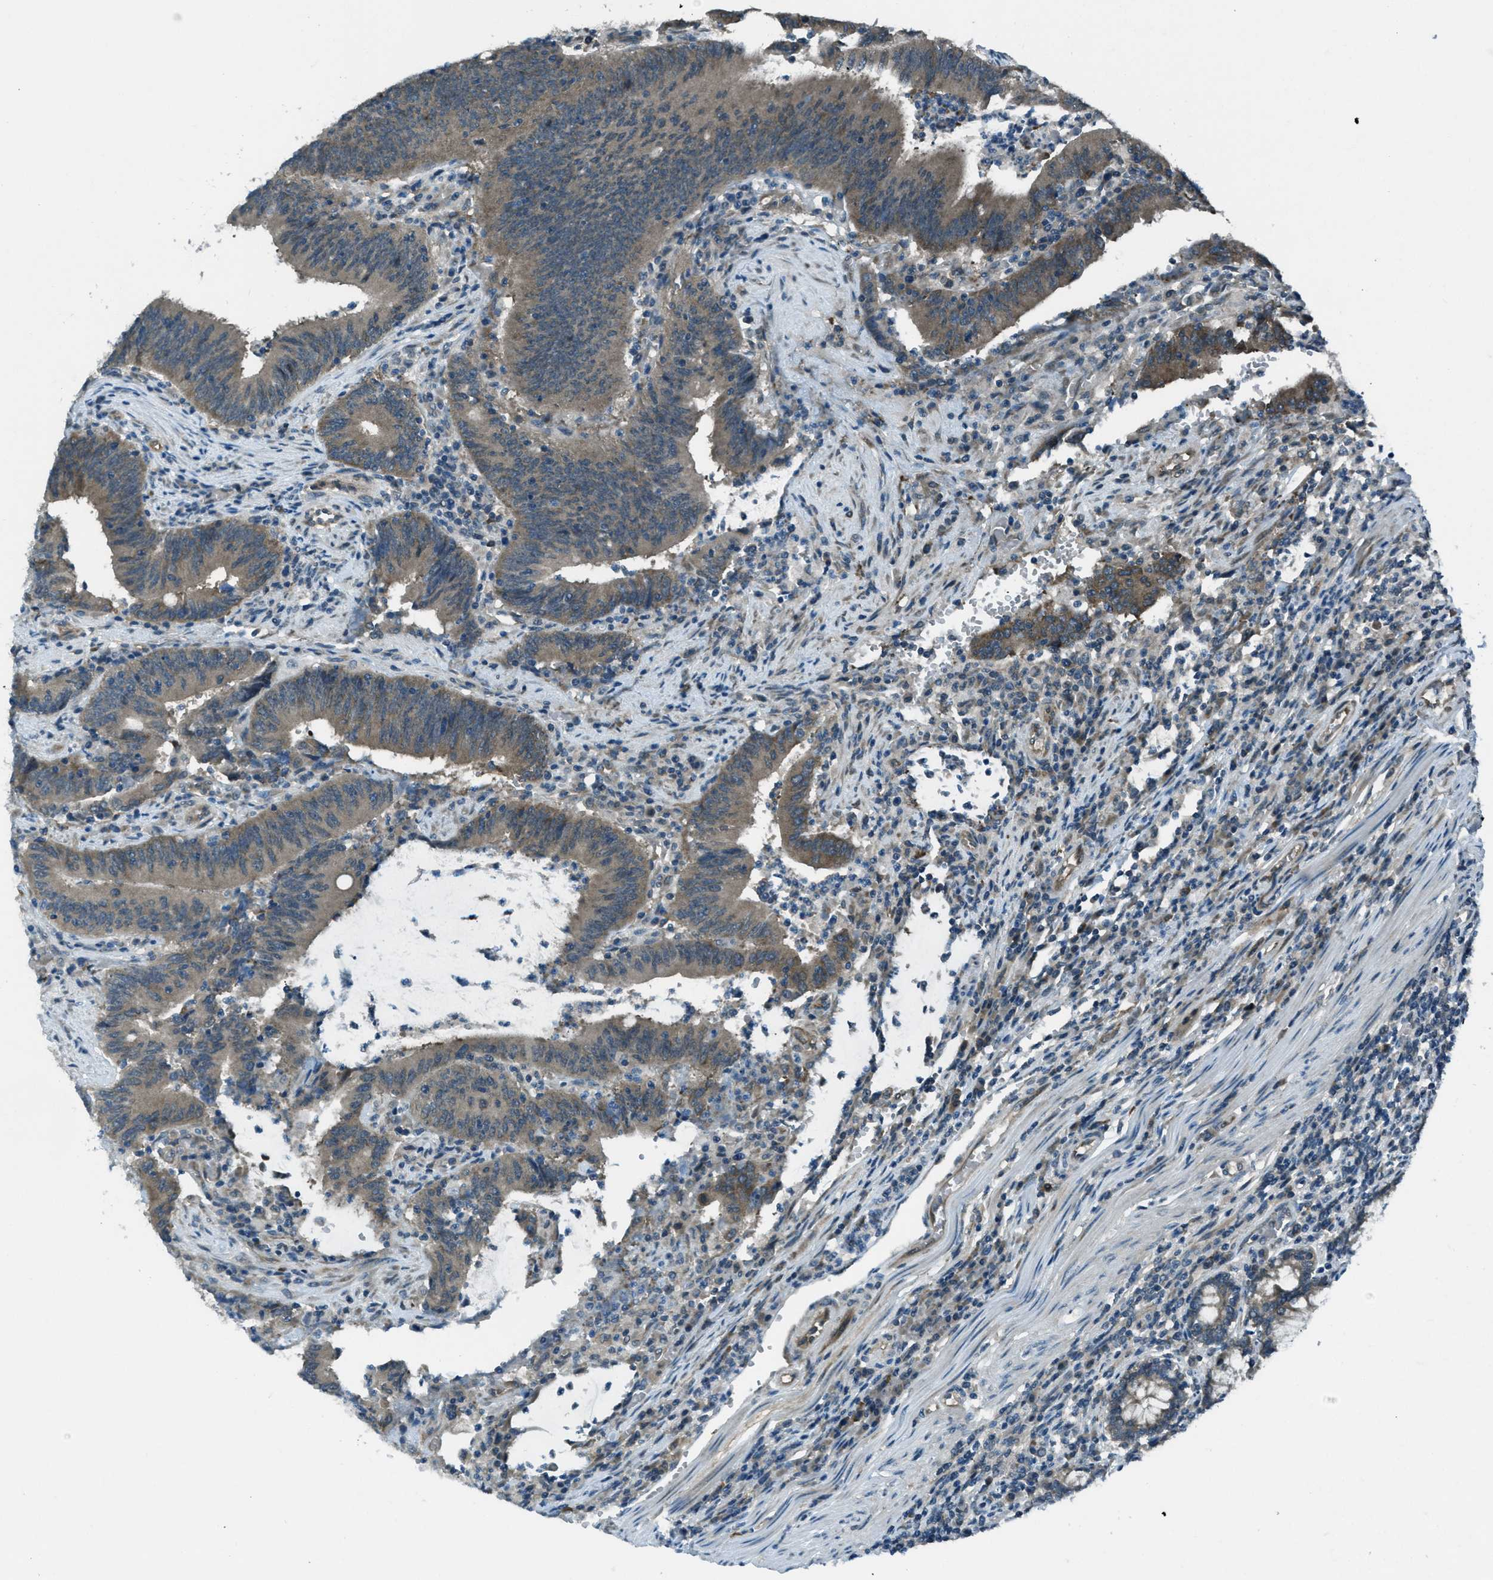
{"staining": {"intensity": "moderate", "quantity": "25%-75%", "location": "cytoplasmic/membranous"}, "tissue": "colorectal cancer", "cell_type": "Tumor cells", "image_type": "cancer", "snomed": [{"axis": "morphology", "description": "Normal tissue, NOS"}, {"axis": "morphology", "description": "Adenocarcinoma, NOS"}, {"axis": "topography", "description": "Rectum"}], "caption": "Immunohistochemistry of colorectal cancer demonstrates medium levels of moderate cytoplasmic/membranous expression in approximately 25%-75% of tumor cells. Using DAB (3,3'-diaminobenzidine) (brown) and hematoxylin (blue) stains, captured at high magnification using brightfield microscopy.", "gene": "ASAP2", "patient": {"sex": "female", "age": 66}}